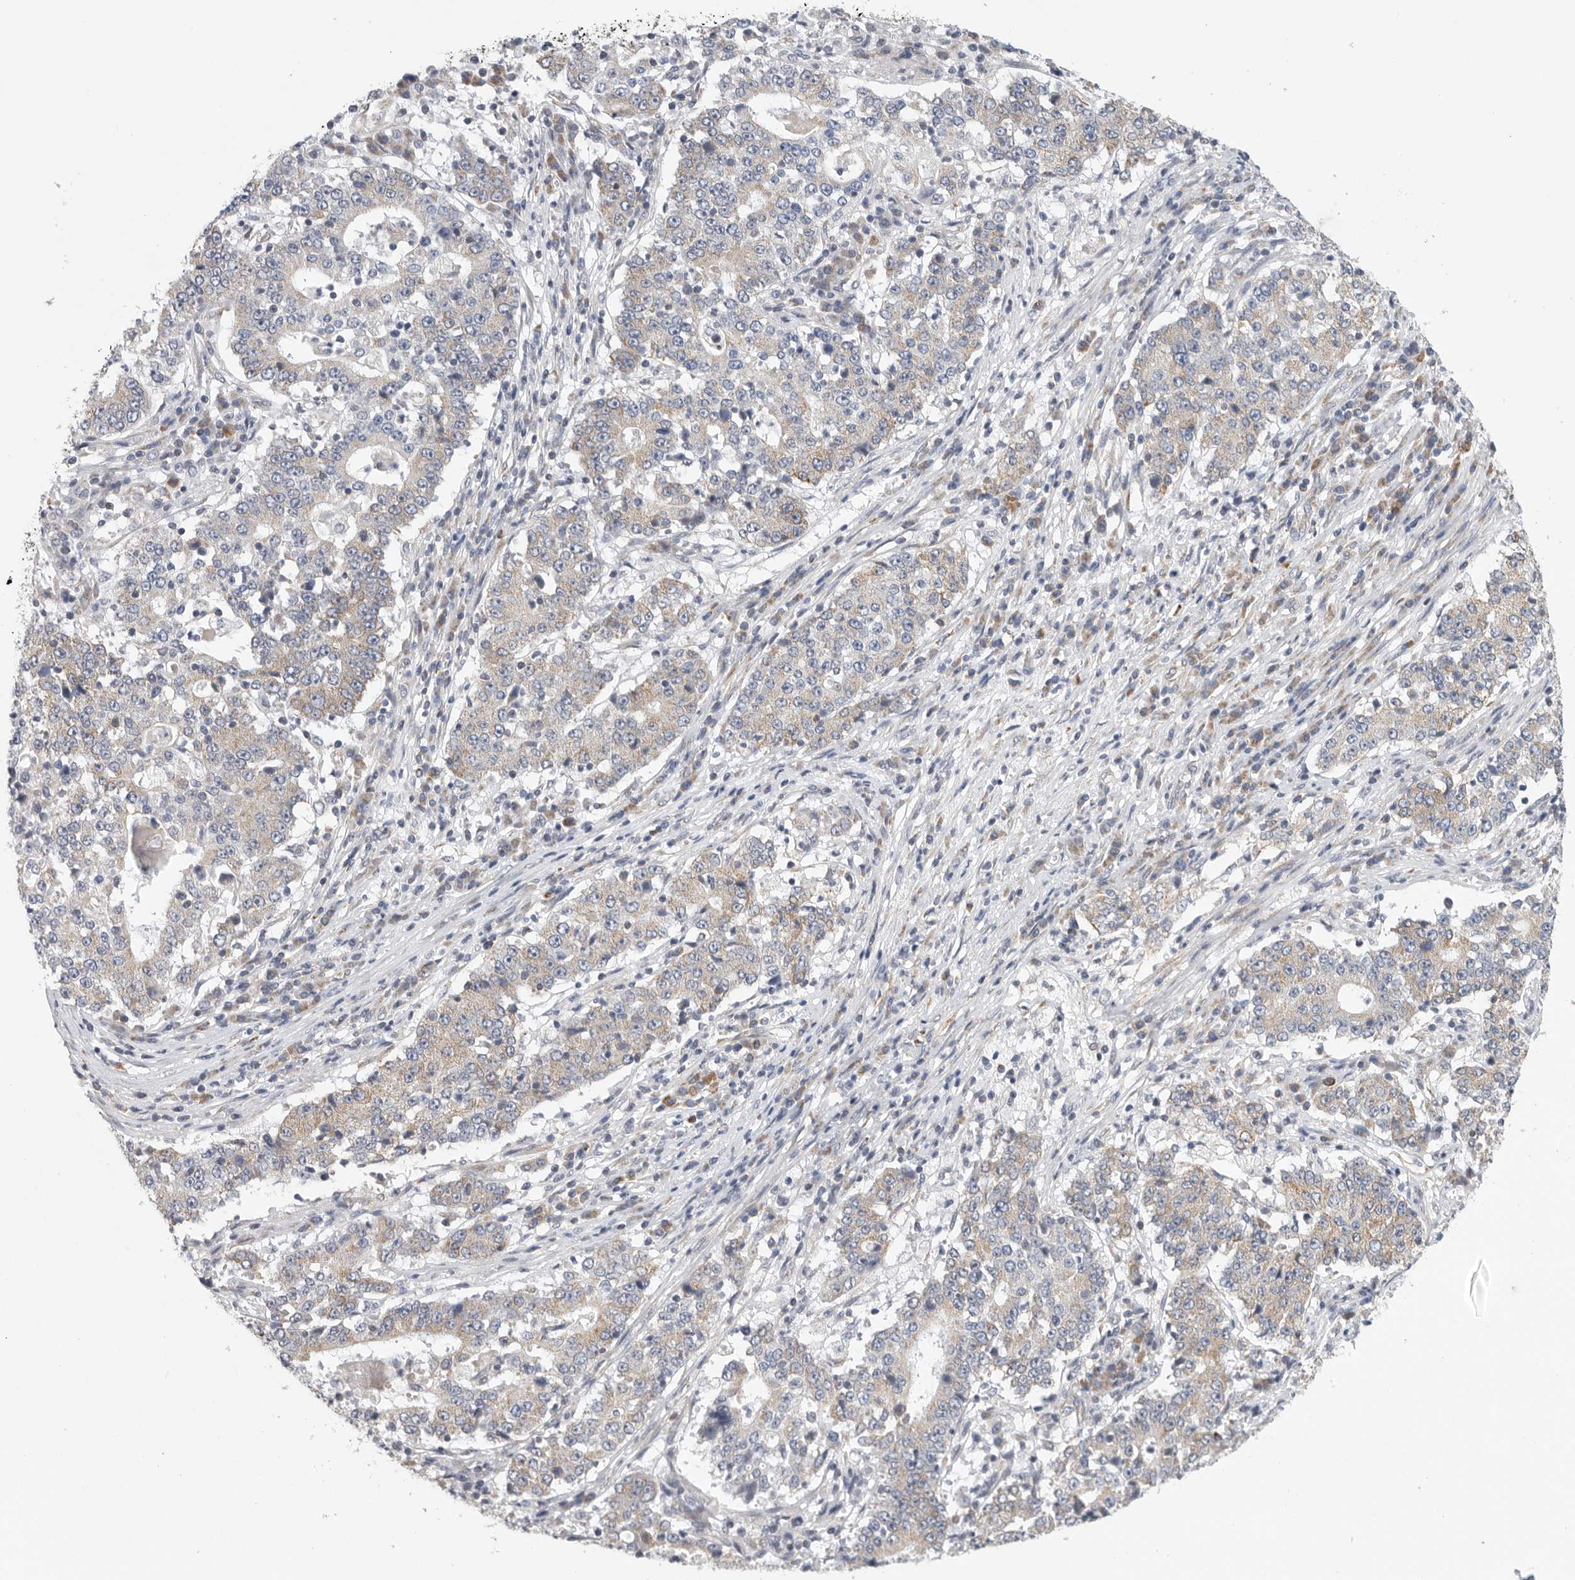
{"staining": {"intensity": "weak", "quantity": "<25%", "location": "cytoplasmic/membranous"}, "tissue": "stomach cancer", "cell_type": "Tumor cells", "image_type": "cancer", "snomed": [{"axis": "morphology", "description": "Adenocarcinoma, NOS"}, {"axis": "topography", "description": "Stomach"}], "caption": "The micrograph shows no significant expression in tumor cells of adenocarcinoma (stomach). (DAB immunohistochemistry (IHC) visualized using brightfield microscopy, high magnification).", "gene": "FKBP8", "patient": {"sex": "male", "age": 59}}